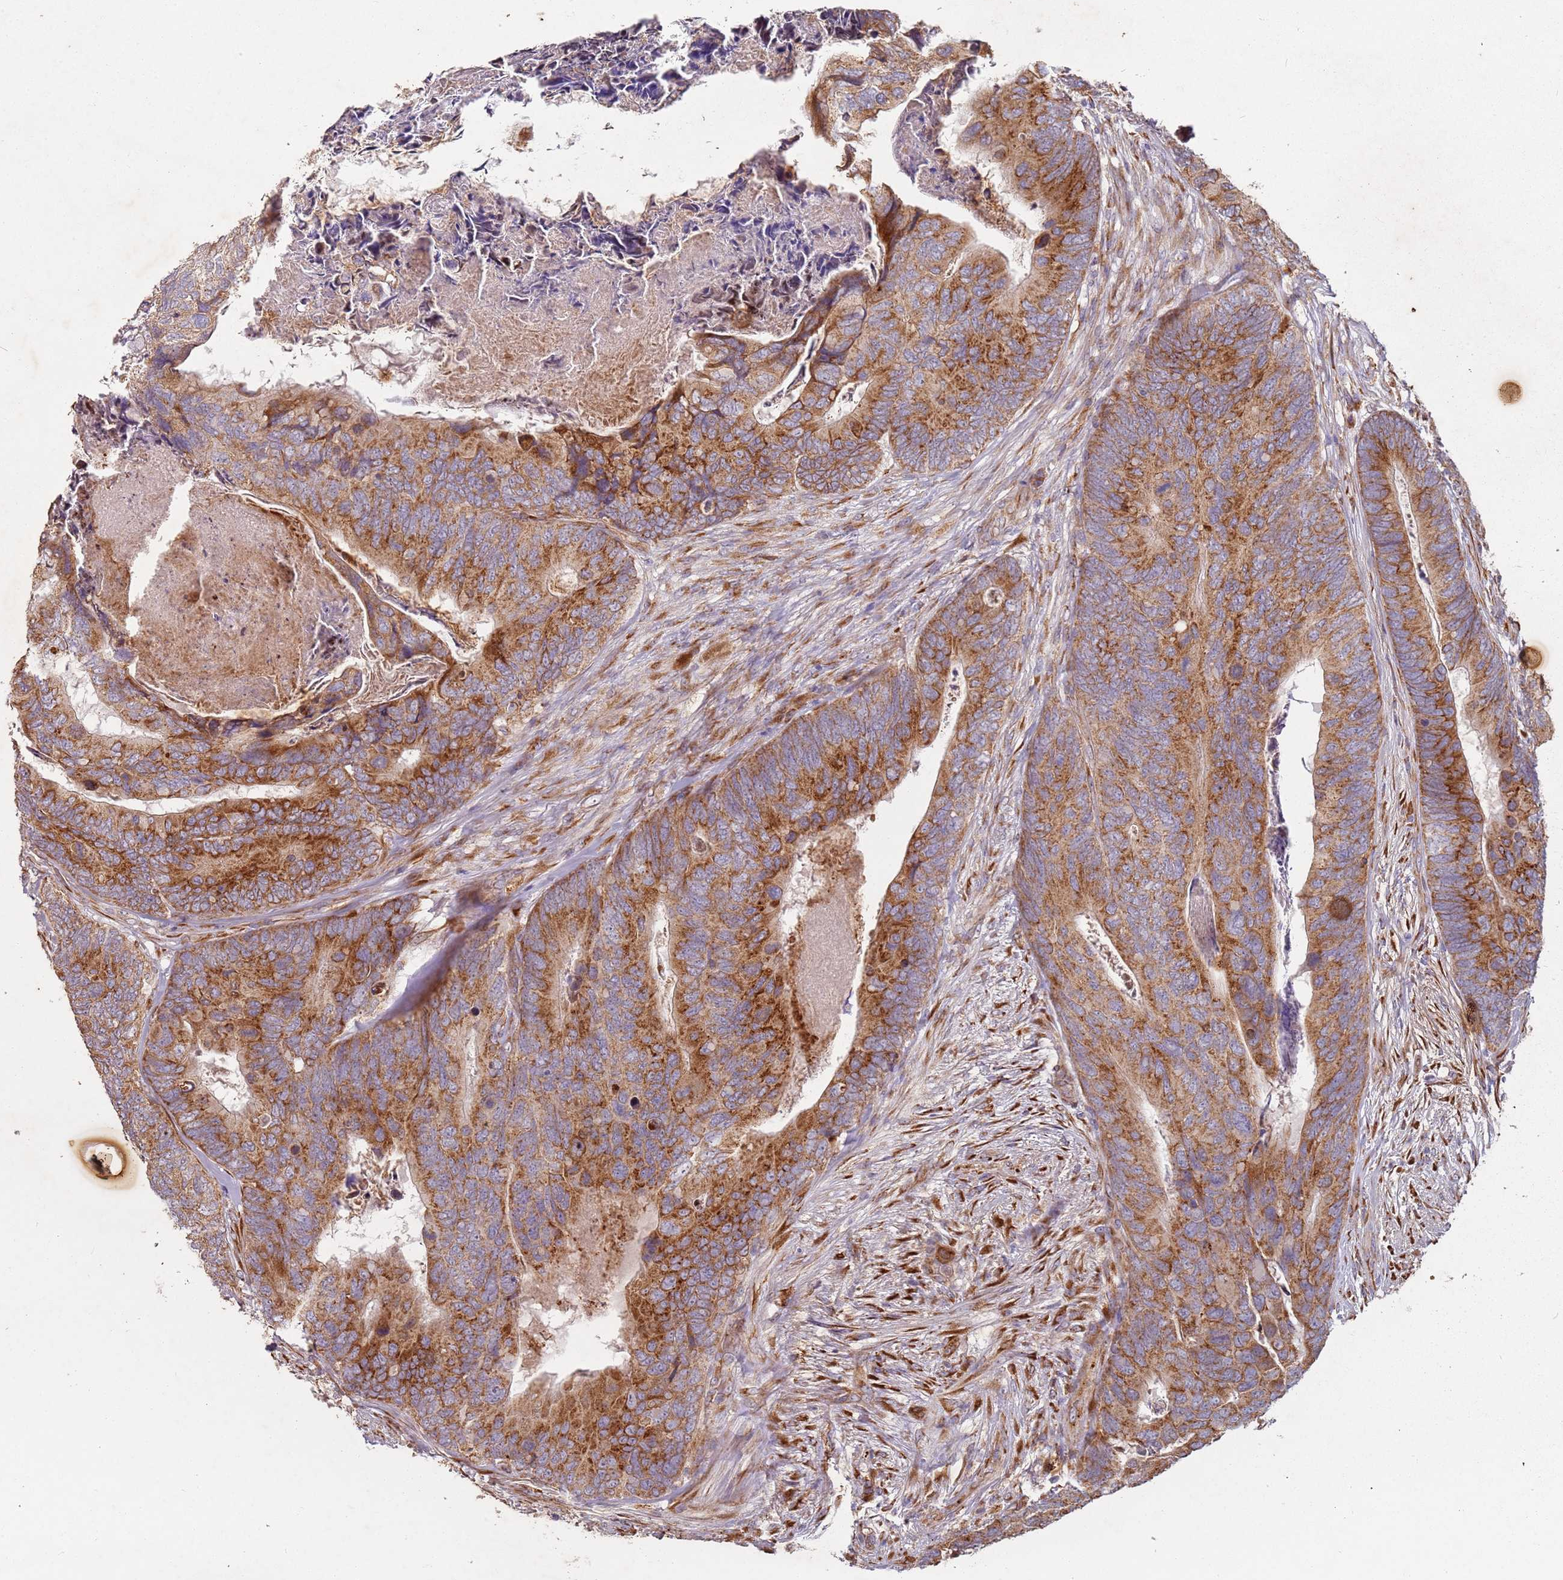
{"staining": {"intensity": "strong", "quantity": ">75%", "location": "cytoplasmic/membranous"}, "tissue": "colorectal cancer", "cell_type": "Tumor cells", "image_type": "cancer", "snomed": [{"axis": "morphology", "description": "Adenocarcinoma, NOS"}, {"axis": "topography", "description": "Colon"}], "caption": "Human colorectal cancer stained with a protein marker reveals strong staining in tumor cells.", "gene": "ARFRP1", "patient": {"sex": "female", "age": 67}}